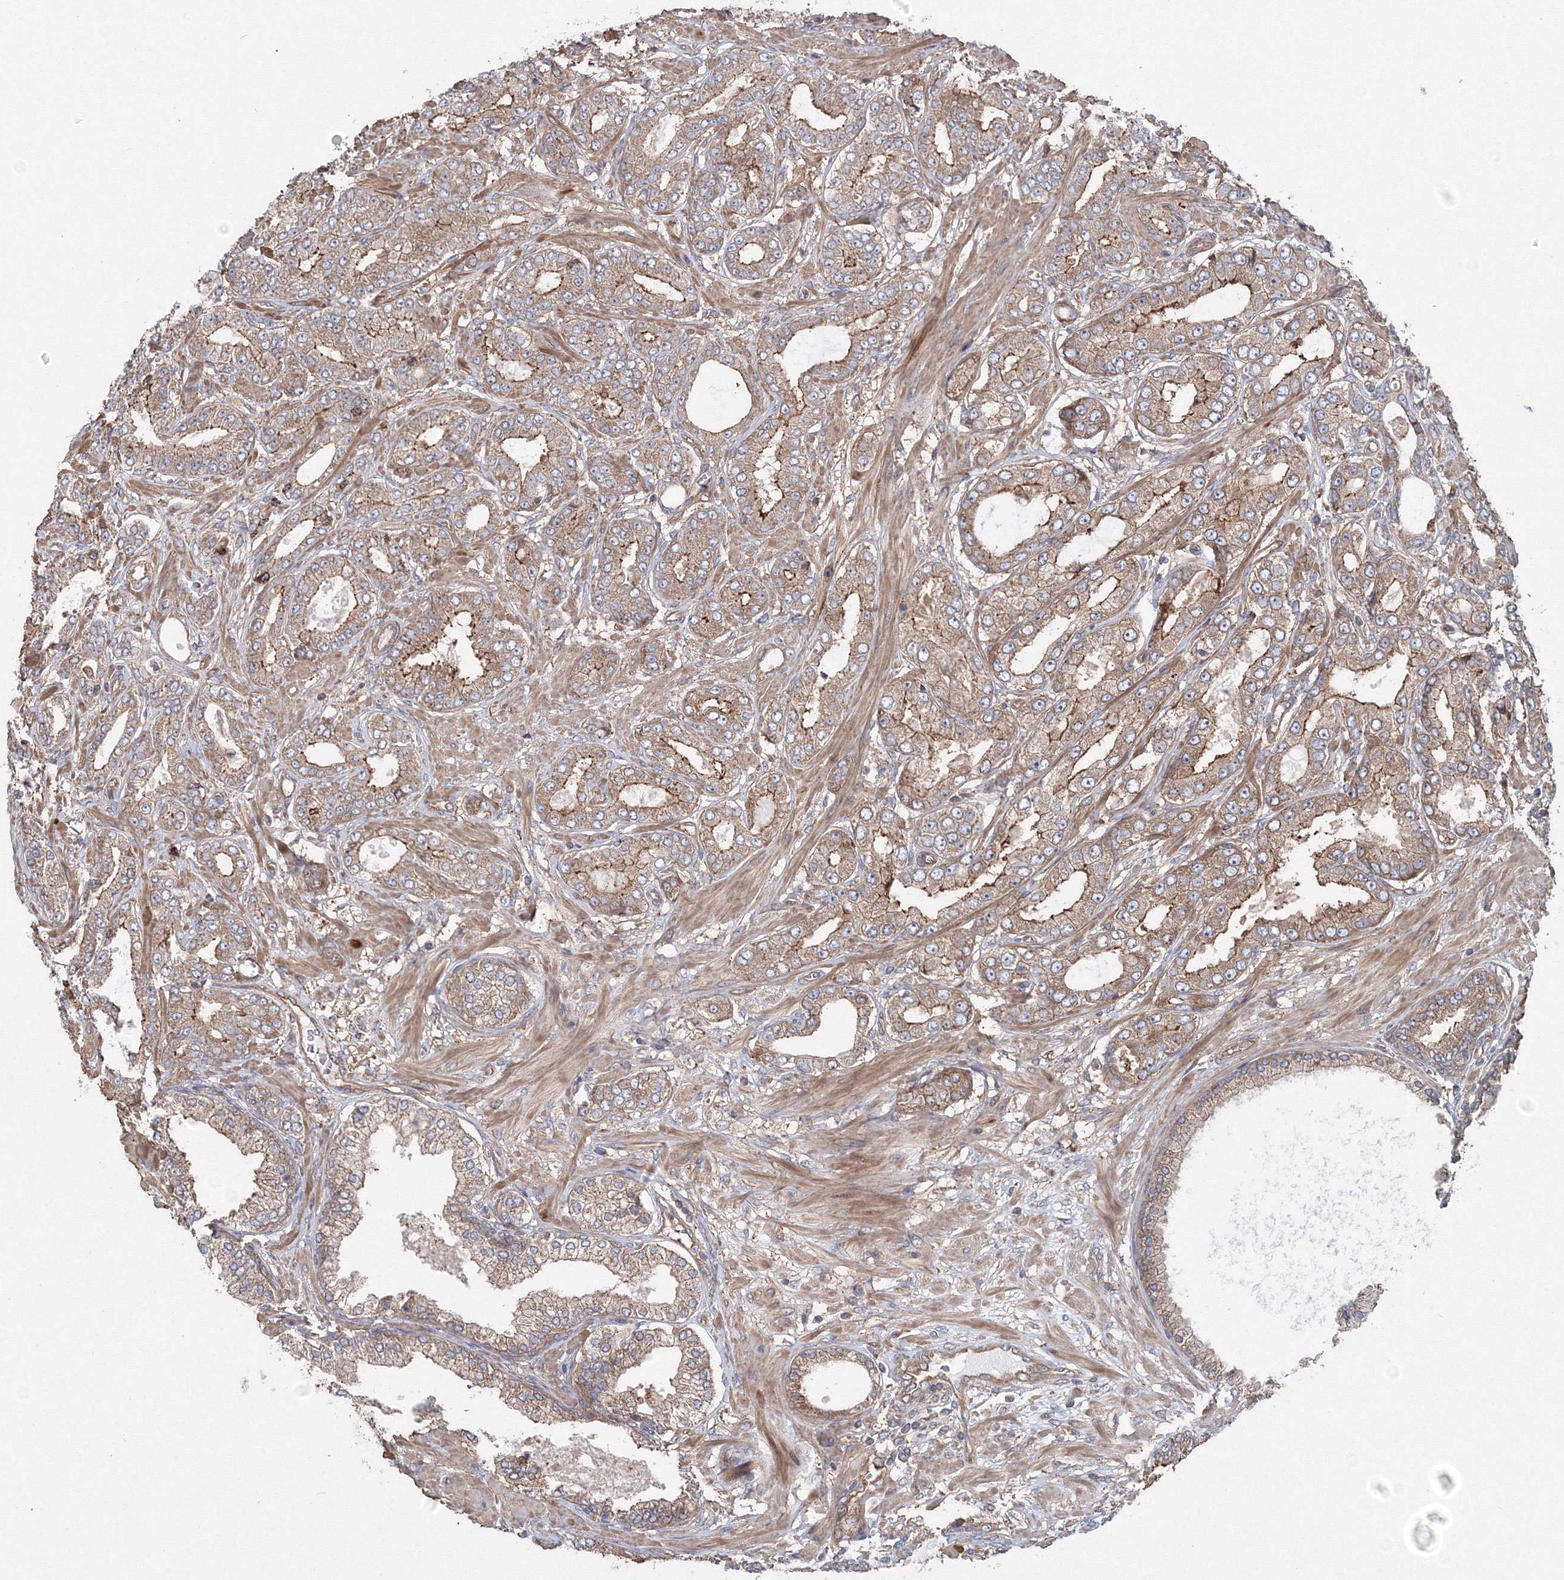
{"staining": {"intensity": "moderate", "quantity": ">75%", "location": "cytoplasmic/membranous"}, "tissue": "prostate cancer", "cell_type": "Tumor cells", "image_type": "cancer", "snomed": [{"axis": "morphology", "description": "Adenocarcinoma, Low grade"}, {"axis": "topography", "description": "Prostate"}], "caption": "A brown stain labels moderate cytoplasmic/membranous expression of a protein in prostate adenocarcinoma (low-grade) tumor cells.", "gene": "EXOC1", "patient": {"sex": "male", "age": 63}}